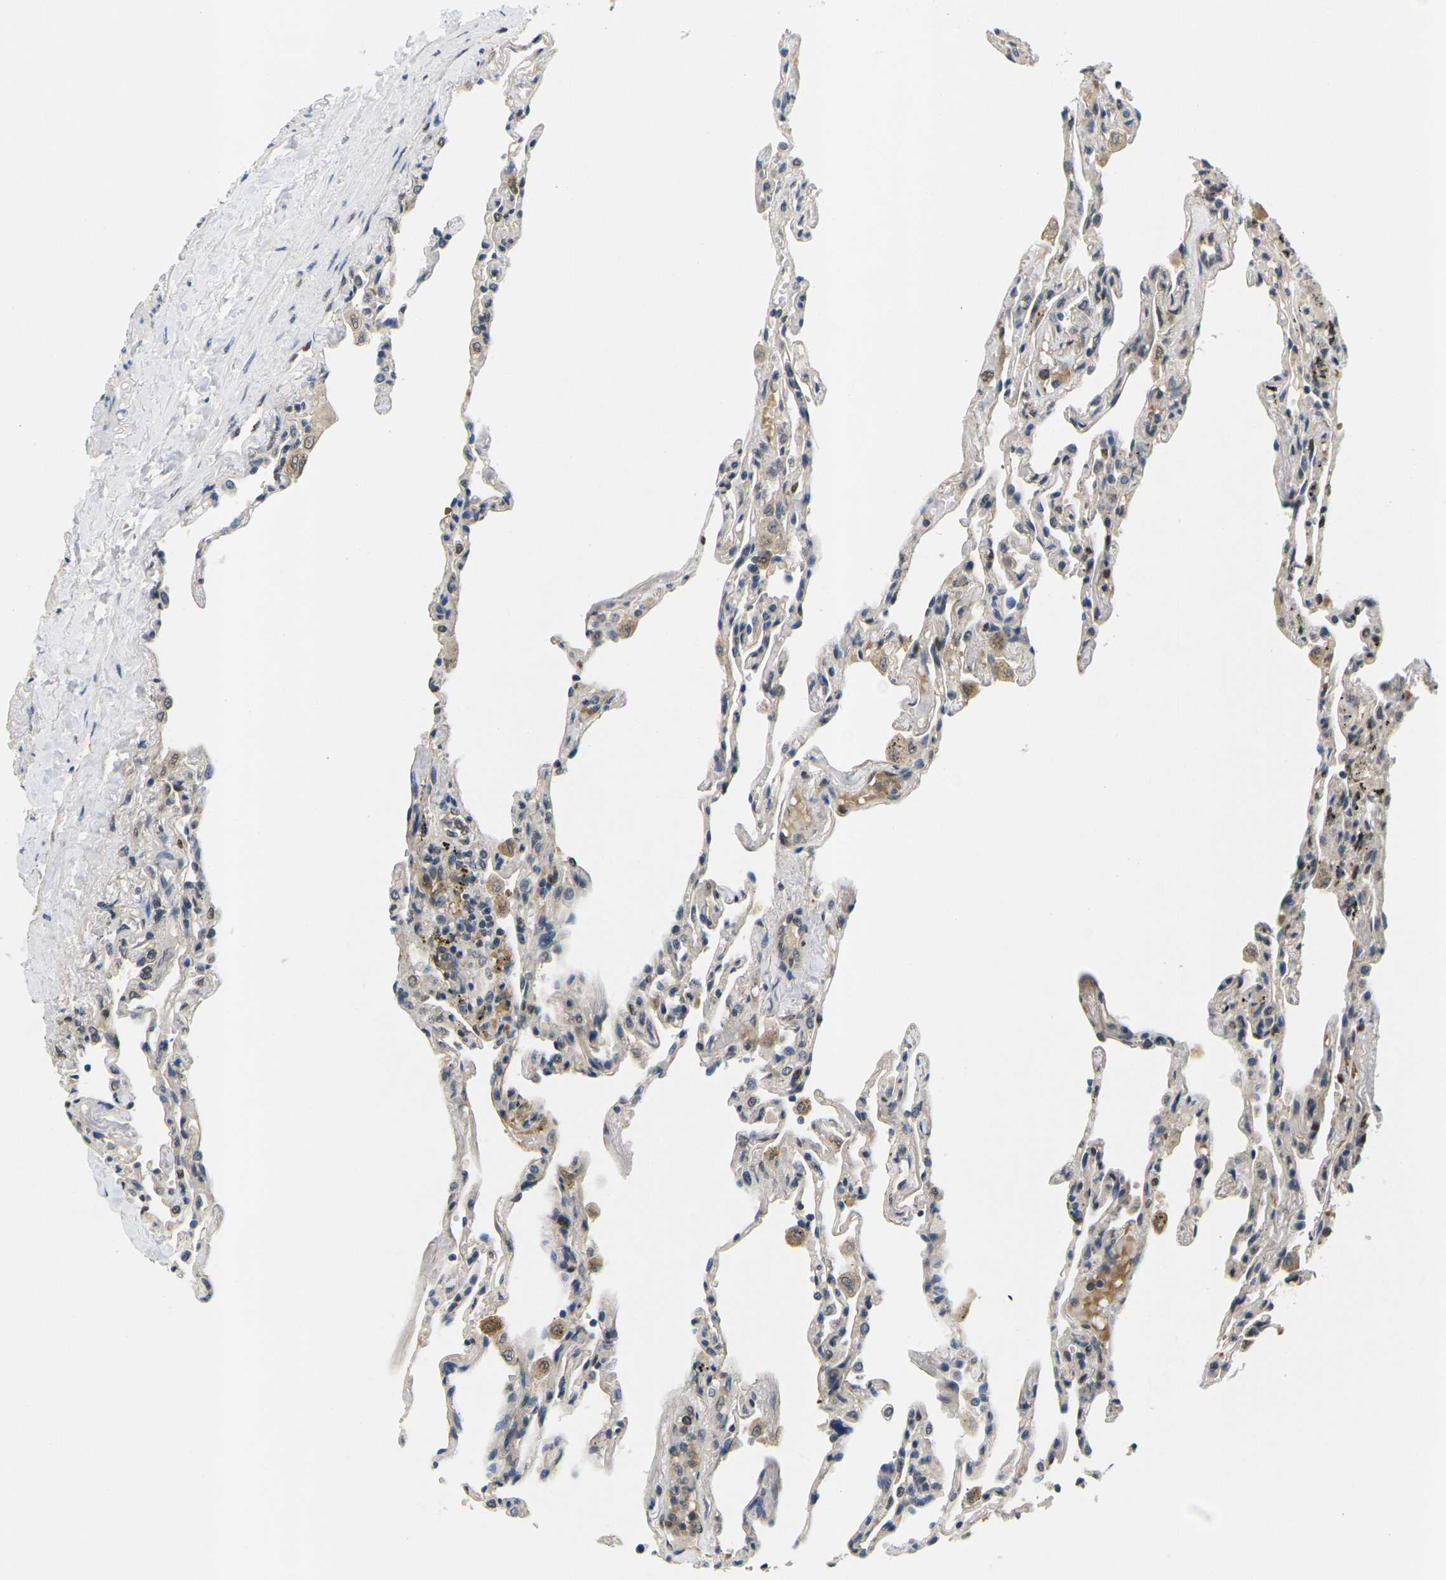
{"staining": {"intensity": "negative", "quantity": "none", "location": "none"}, "tissue": "lung", "cell_type": "Alveolar cells", "image_type": "normal", "snomed": [{"axis": "morphology", "description": "Normal tissue, NOS"}, {"axis": "topography", "description": "Lung"}], "caption": "Immunohistochemistry photomicrograph of unremarkable lung stained for a protein (brown), which displays no staining in alveolar cells.", "gene": "ERBB4", "patient": {"sex": "male", "age": 59}}